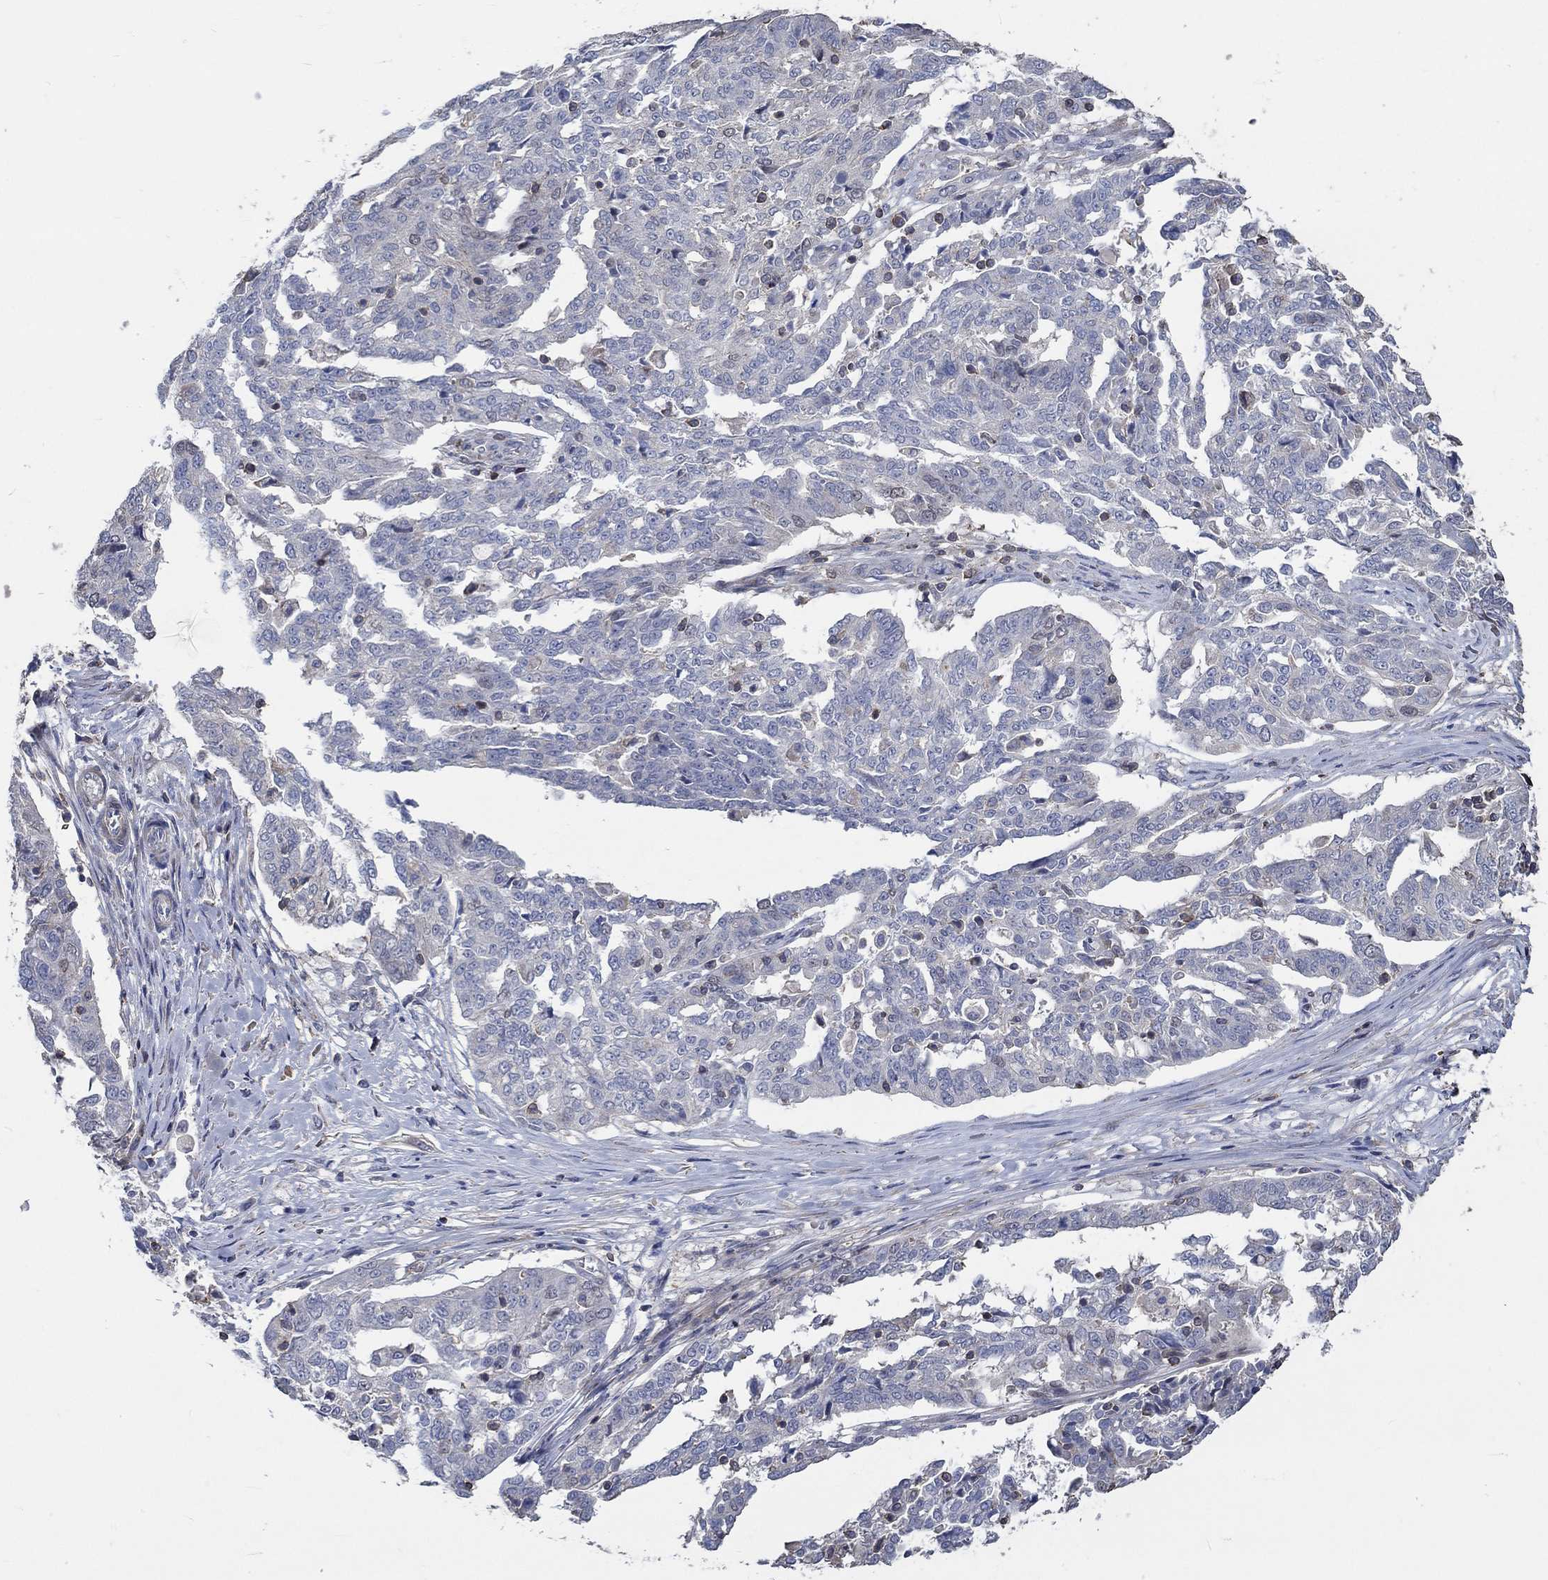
{"staining": {"intensity": "negative", "quantity": "none", "location": "none"}, "tissue": "ovarian cancer", "cell_type": "Tumor cells", "image_type": "cancer", "snomed": [{"axis": "morphology", "description": "Cystadenocarcinoma, serous, NOS"}, {"axis": "topography", "description": "Ovary"}], "caption": "Tumor cells are negative for protein expression in human ovarian cancer. The staining was performed using DAB to visualize the protein expression in brown, while the nuclei were stained in blue with hematoxylin (Magnification: 20x).", "gene": "TNFAIP8L3", "patient": {"sex": "female", "age": 67}}